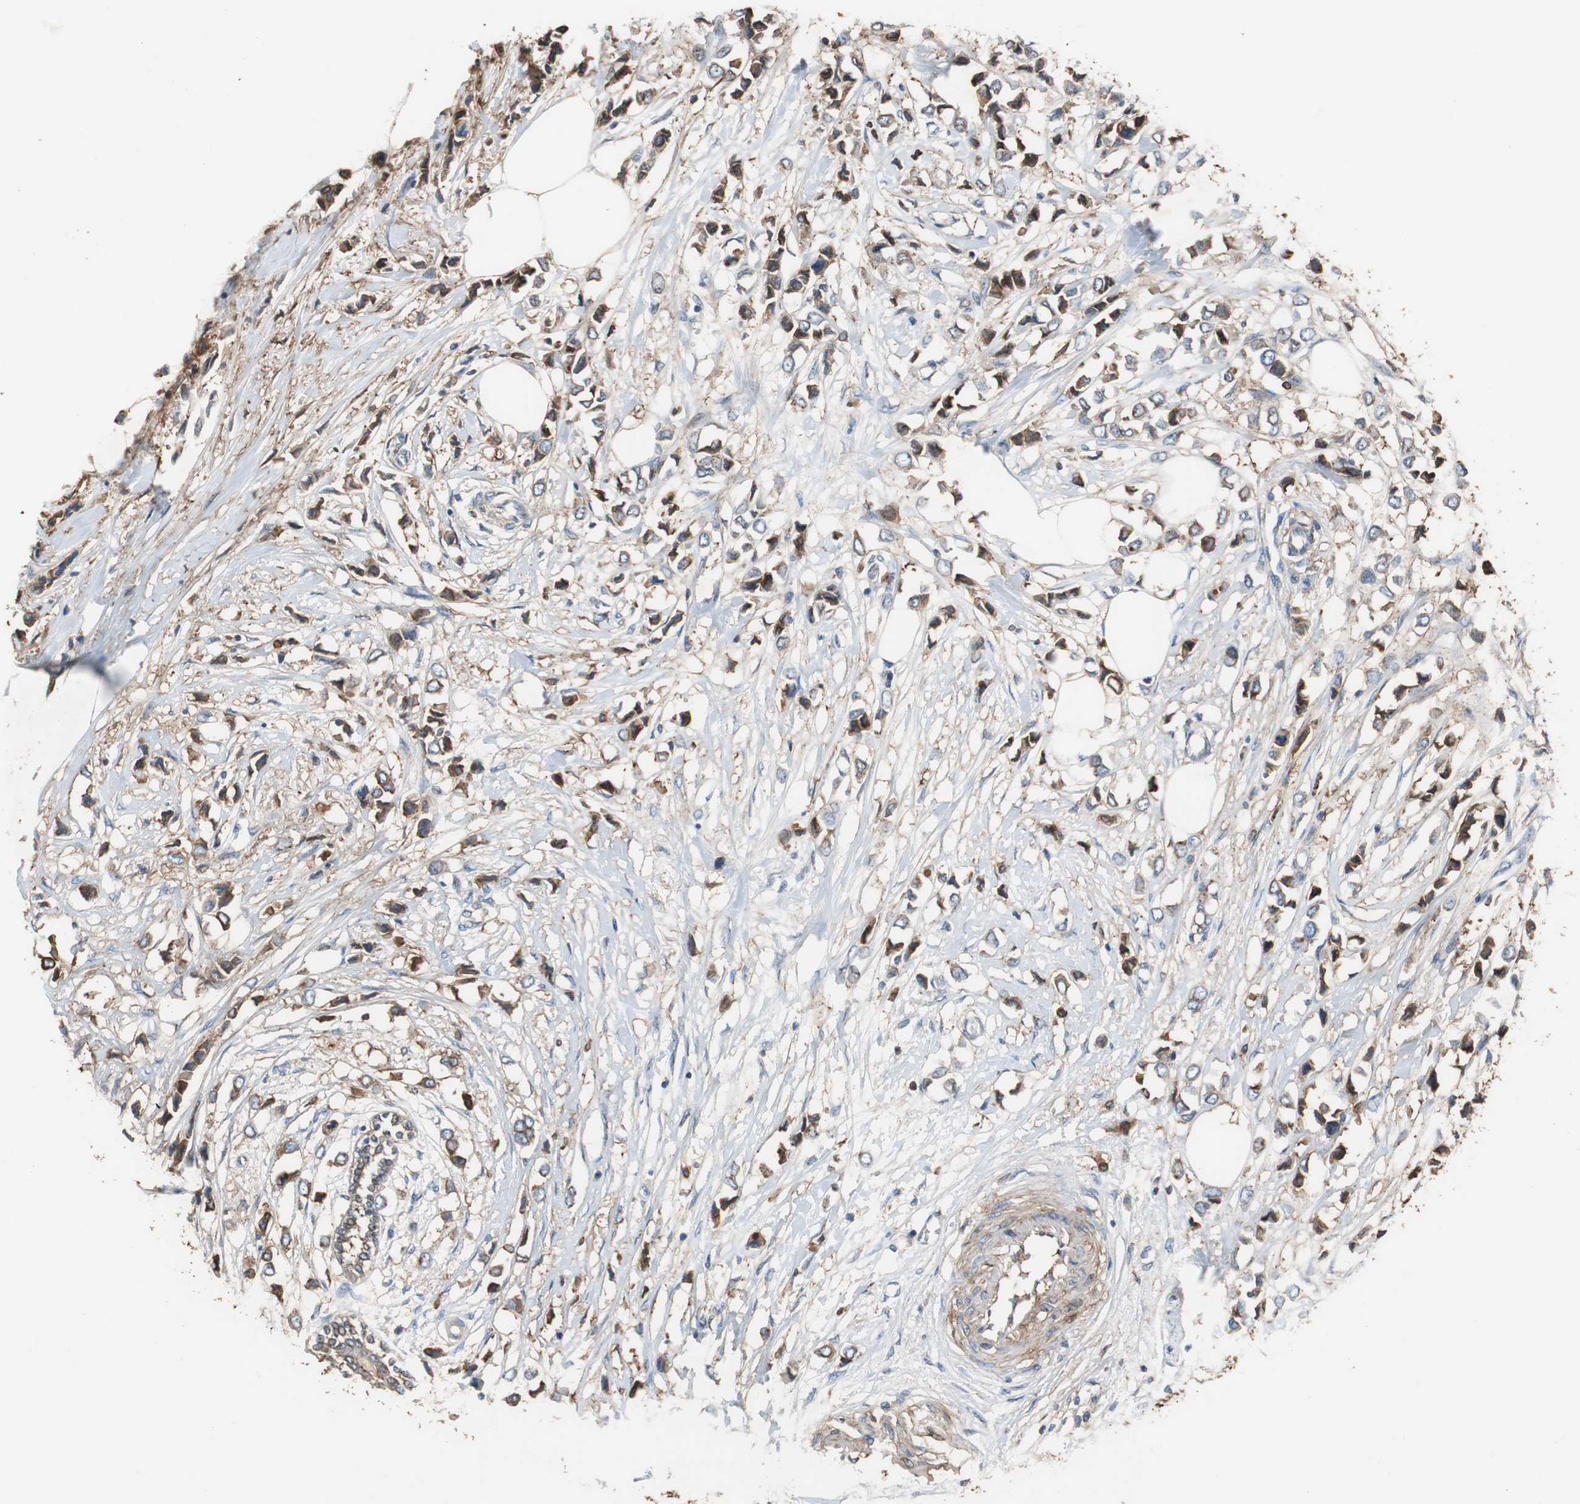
{"staining": {"intensity": "moderate", "quantity": "25%-75%", "location": "cytoplasmic/membranous"}, "tissue": "breast cancer", "cell_type": "Tumor cells", "image_type": "cancer", "snomed": [{"axis": "morphology", "description": "Lobular carcinoma"}, {"axis": "topography", "description": "Breast"}], "caption": "An image of human breast cancer (lobular carcinoma) stained for a protein exhibits moderate cytoplasmic/membranous brown staining in tumor cells. (Stains: DAB (3,3'-diaminobenzidine) in brown, nuclei in blue, Microscopy: brightfield microscopy at high magnification).", "gene": "ANXA4", "patient": {"sex": "female", "age": 51}}